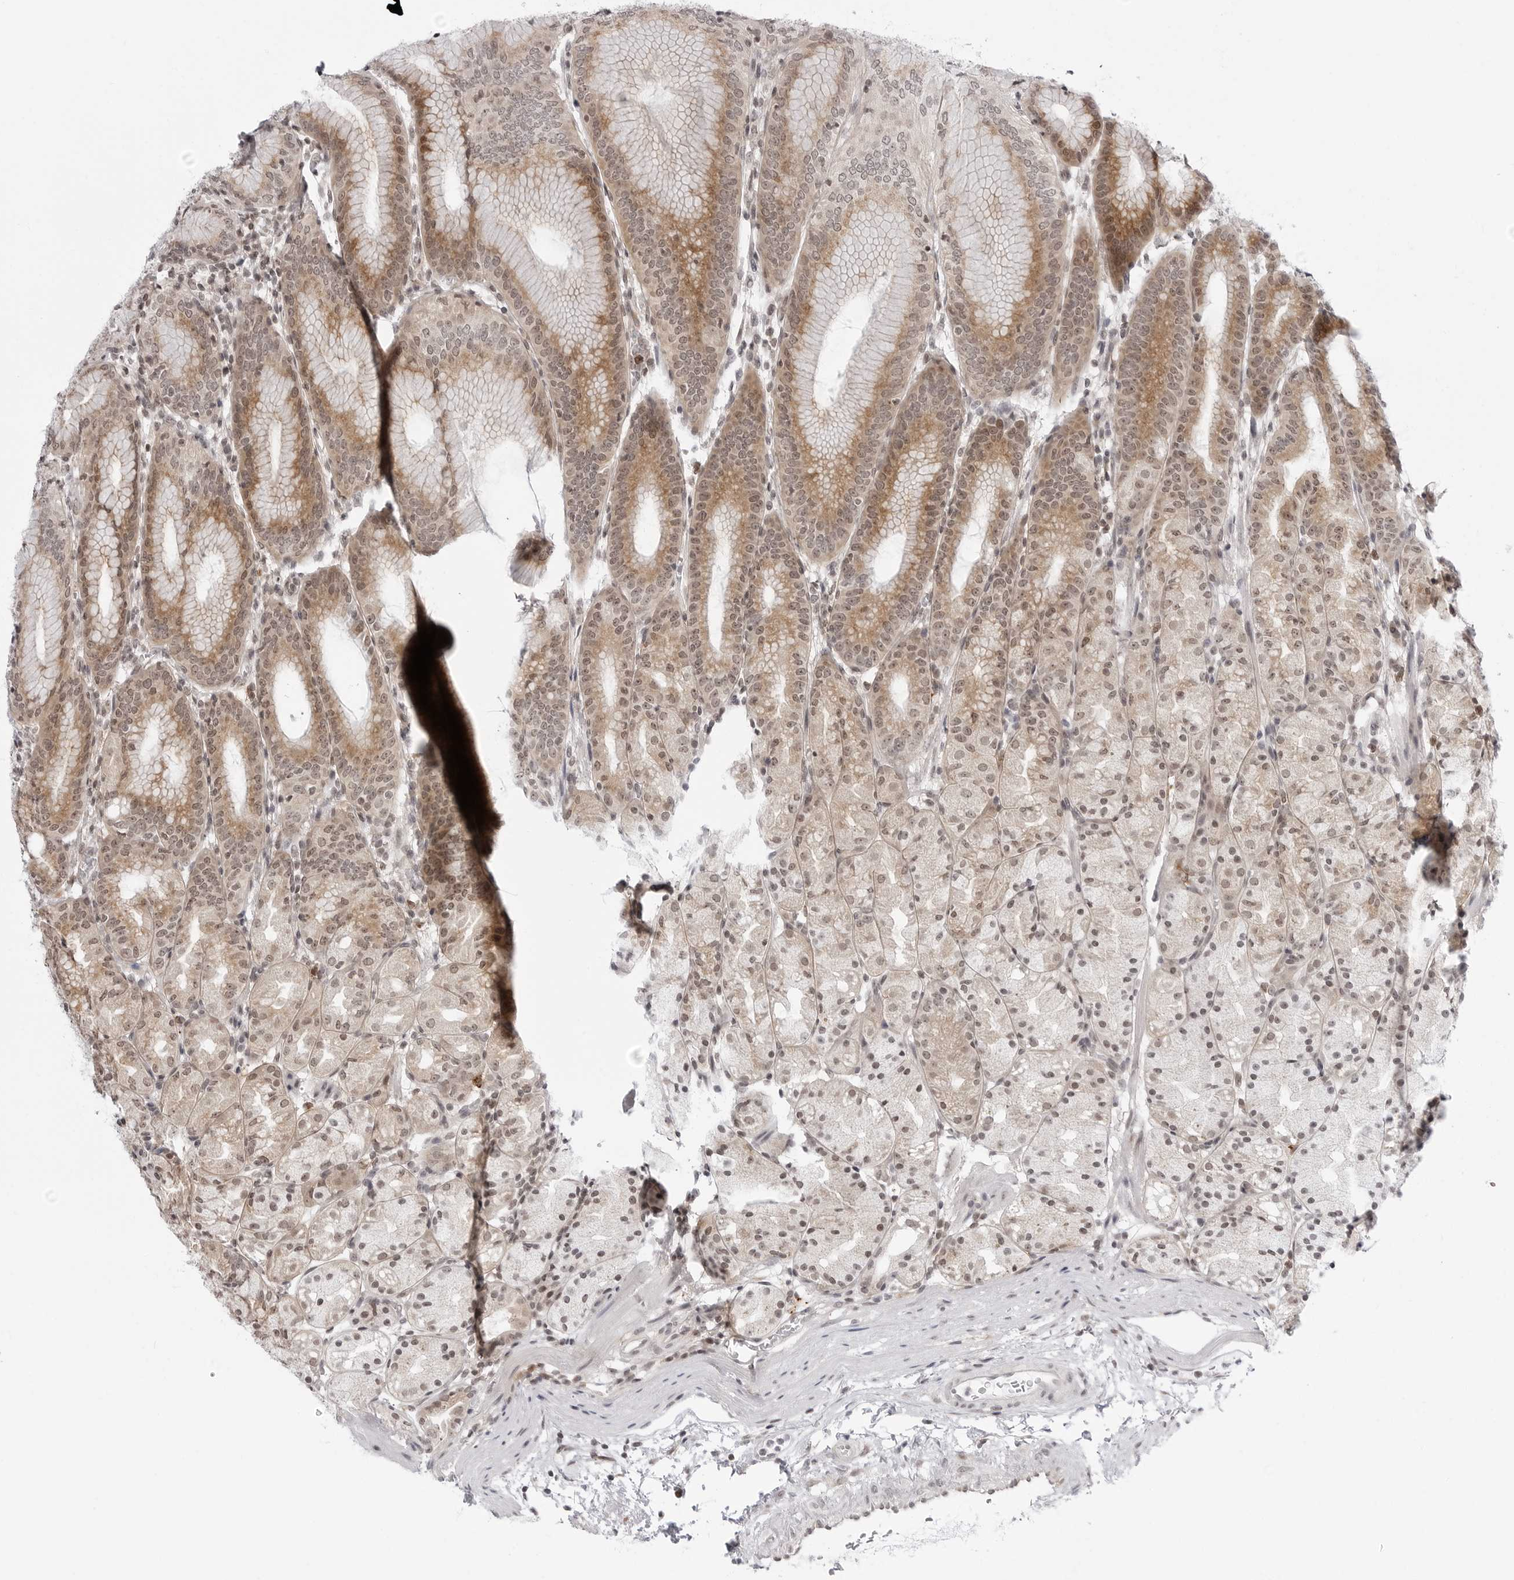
{"staining": {"intensity": "moderate", "quantity": "25%-75%", "location": "cytoplasmic/membranous,nuclear"}, "tissue": "stomach", "cell_type": "Glandular cells", "image_type": "normal", "snomed": [{"axis": "morphology", "description": "Normal tissue, NOS"}, {"axis": "topography", "description": "Stomach, upper"}], "caption": "The photomicrograph demonstrates immunohistochemical staining of benign stomach. There is moderate cytoplasmic/membranous,nuclear positivity is seen in approximately 25%-75% of glandular cells.", "gene": "PPP2R5C", "patient": {"sex": "male", "age": 48}}